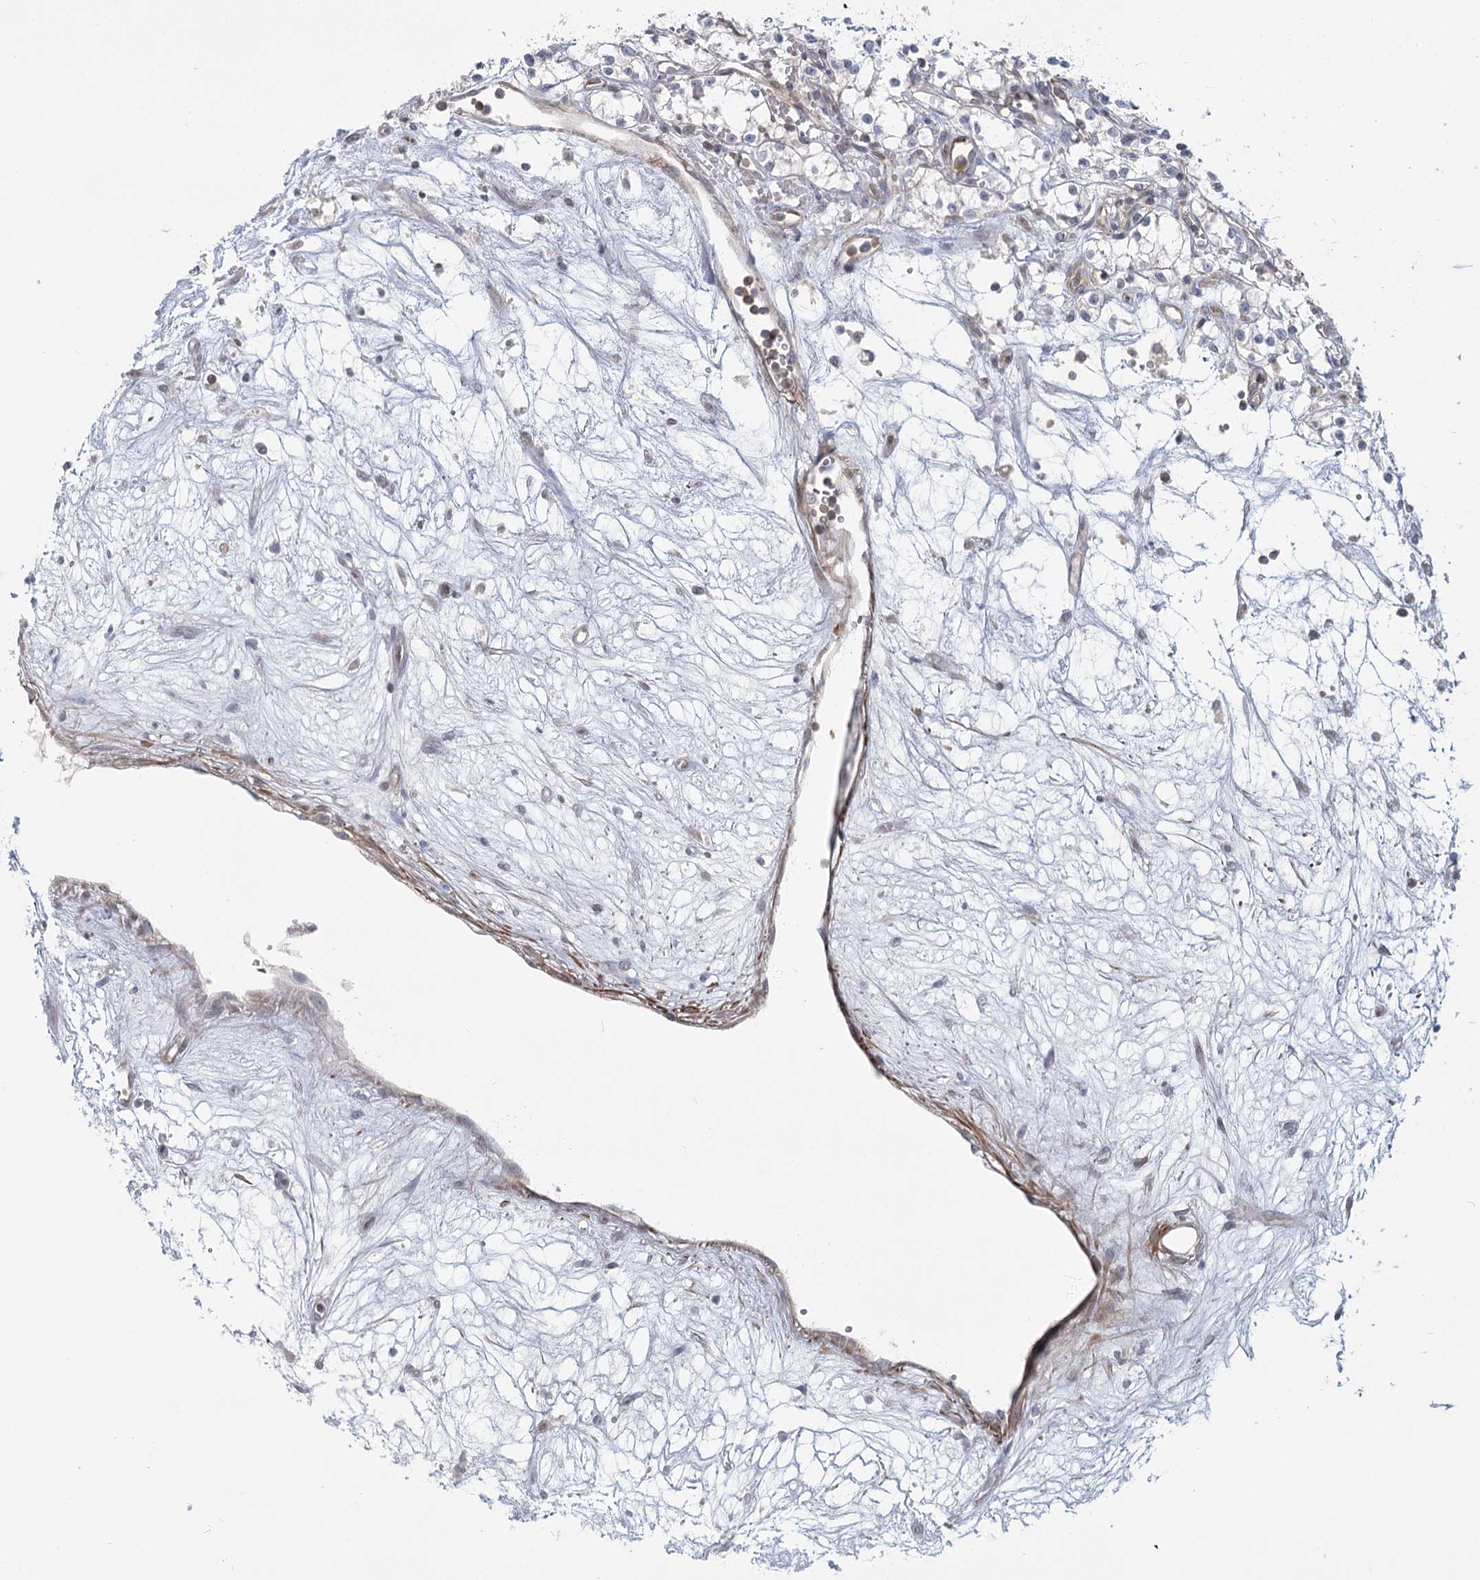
{"staining": {"intensity": "negative", "quantity": "none", "location": "none"}, "tissue": "renal cancer", "cell_type": "Tumor cells", "image_type": "cancer", "snomed": [{"axis": "morphology", "description": "Adenocarcinoma, NOS"}, {"axis": "topography", "description": "Kidney"}], "caption": "Immunohistochemistry (IHC) micrograph of neoplastic tissue: renal cancer (adenocarcinoma) stained with DAB reveals no significant protein staining in tumor cells.", "gene": "USP11", "patient": {"sex": "male", "age": 59}}